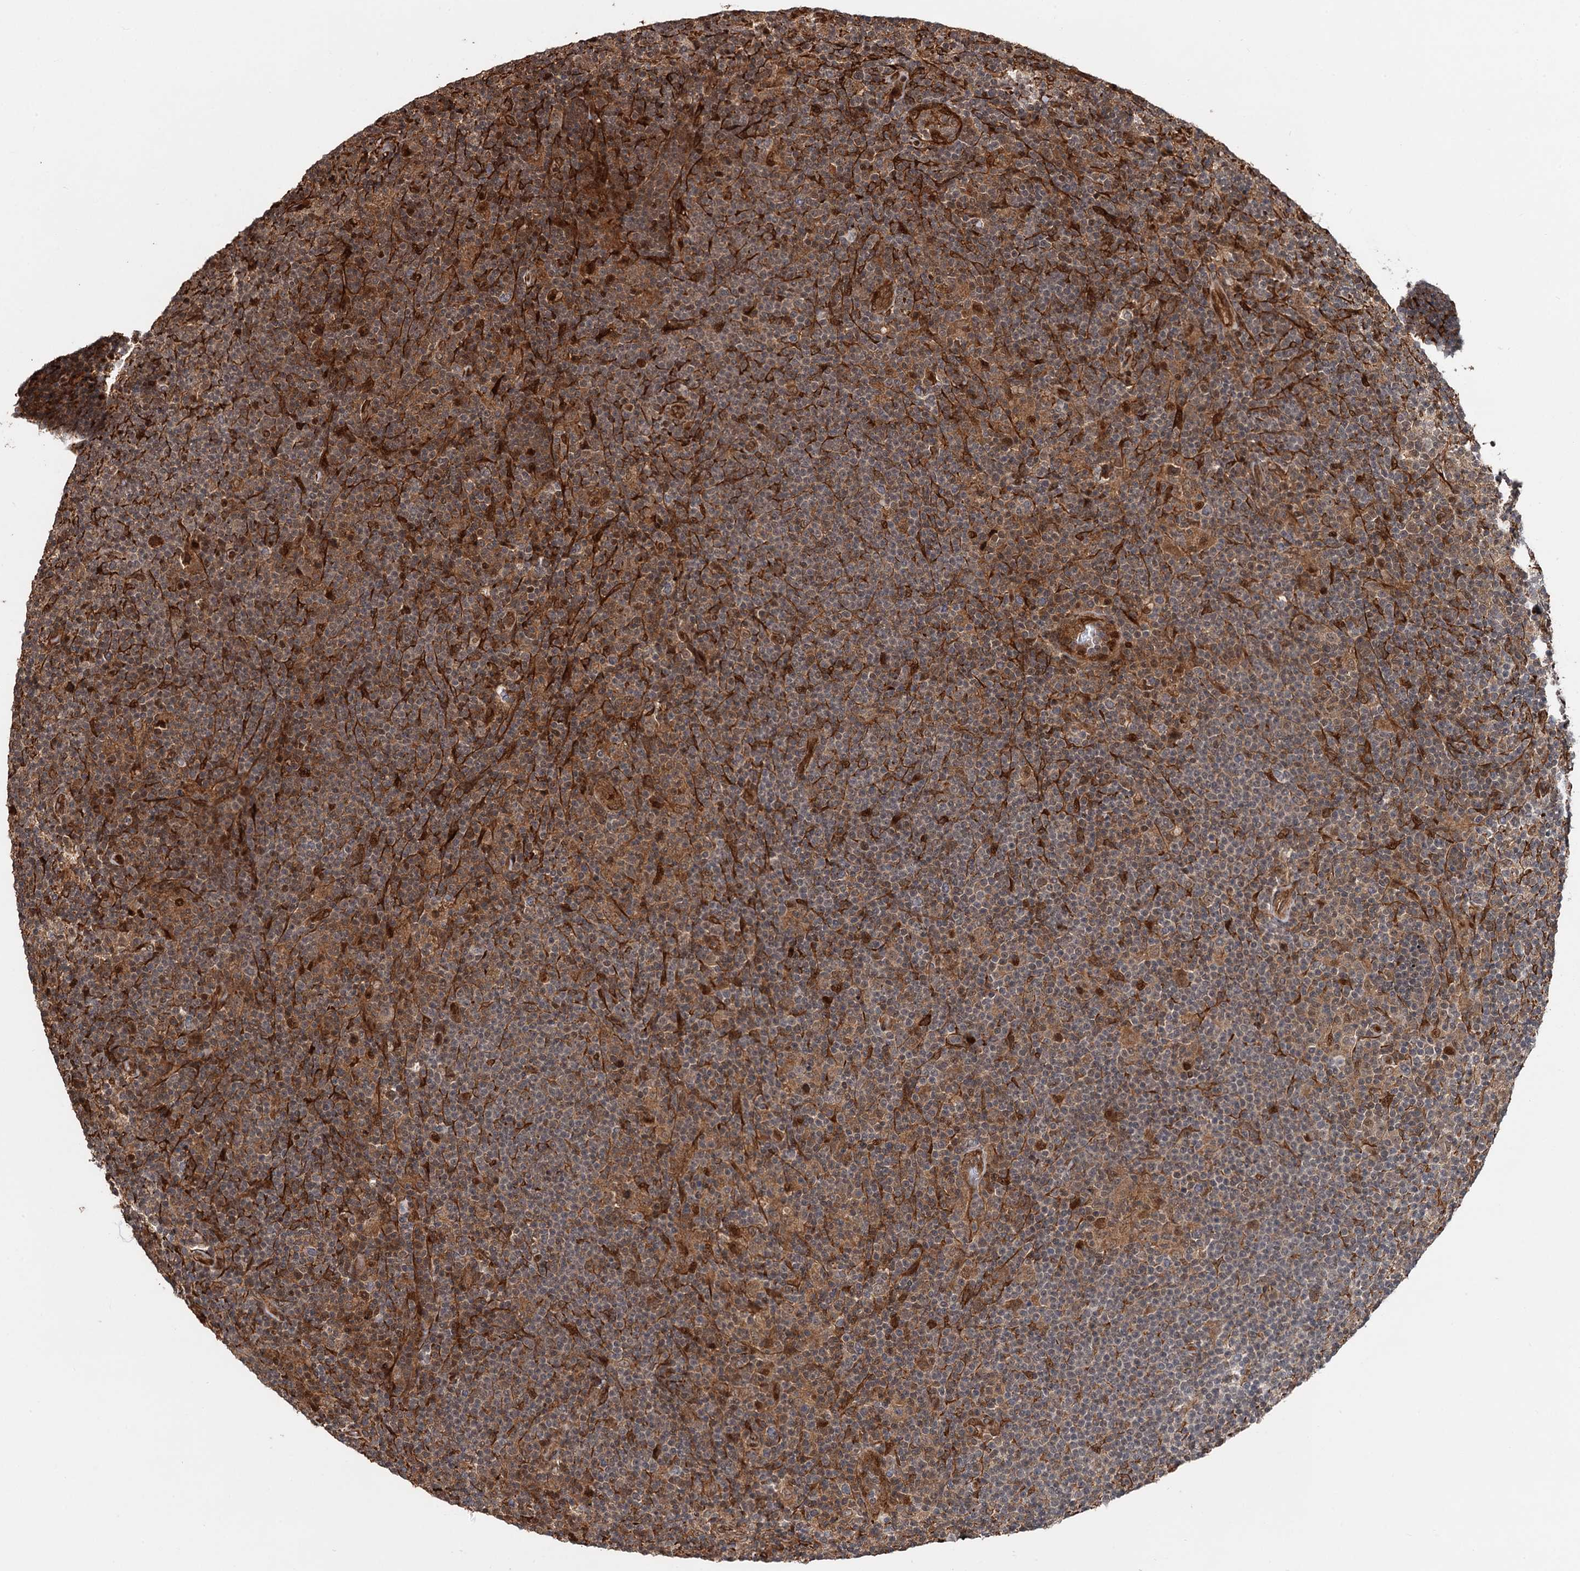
{"staining": {"intensity": "moderate", "quantity": ">75%", "location": "cytoplasmic/membranous,nuclear"}, "tissue": "lymphoma", "cell_type": "Tumor cells", "image_type": "cancer", "snomed": [{"axis": "morphology", "description": "Hodgkin's disease, NOS"}, {"axis": "topography", "description": "Lymph node"}], "caption": "Tumor cells demonstrate medium levels of moderate cytoplasmic/membranous and nuclear positivity in about >75% of cells in Hodgkin's disease.", "gene": "SNRNP25", "patient": {"sex": "female", "age": 57}}